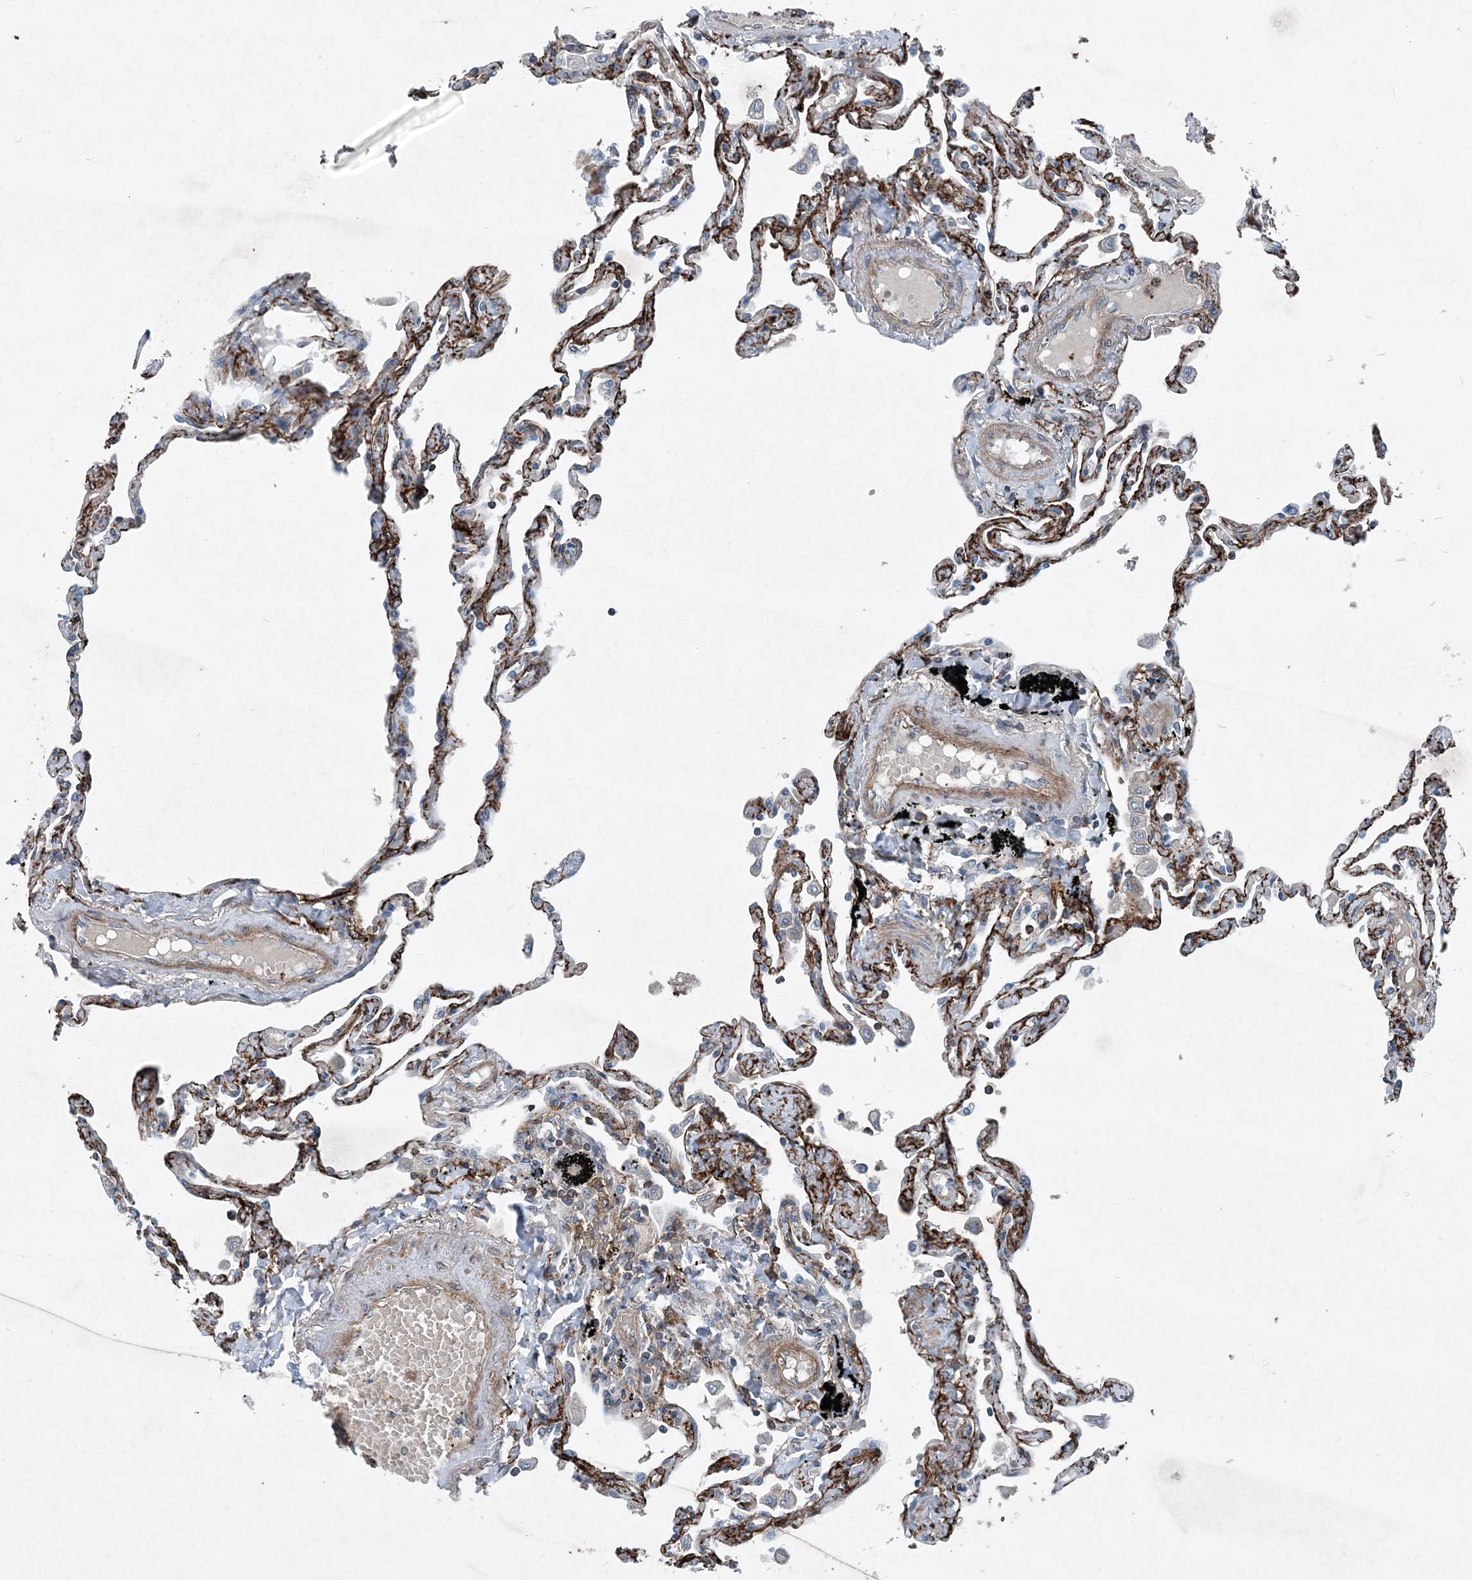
{"staining": {"intensity": "strong", "quantity": ">75%", "location": "cytoplasmic/membranous"}, "tissue": "lung", "cell_type": "Alveolar cells", "image_type": "normal", "snomed": [{"axis": "morphology", "description": "Normal tissue, NOS"}, {"axis": "topography", "description": "Lung"}], "caption": "Protein staining of benign lung demonstrates strong cytoplasmic/membranous positivity in about >75% of alveolar cells.", "gene": "DGUOK", "patient": {"sex": "female", "age": 67}}